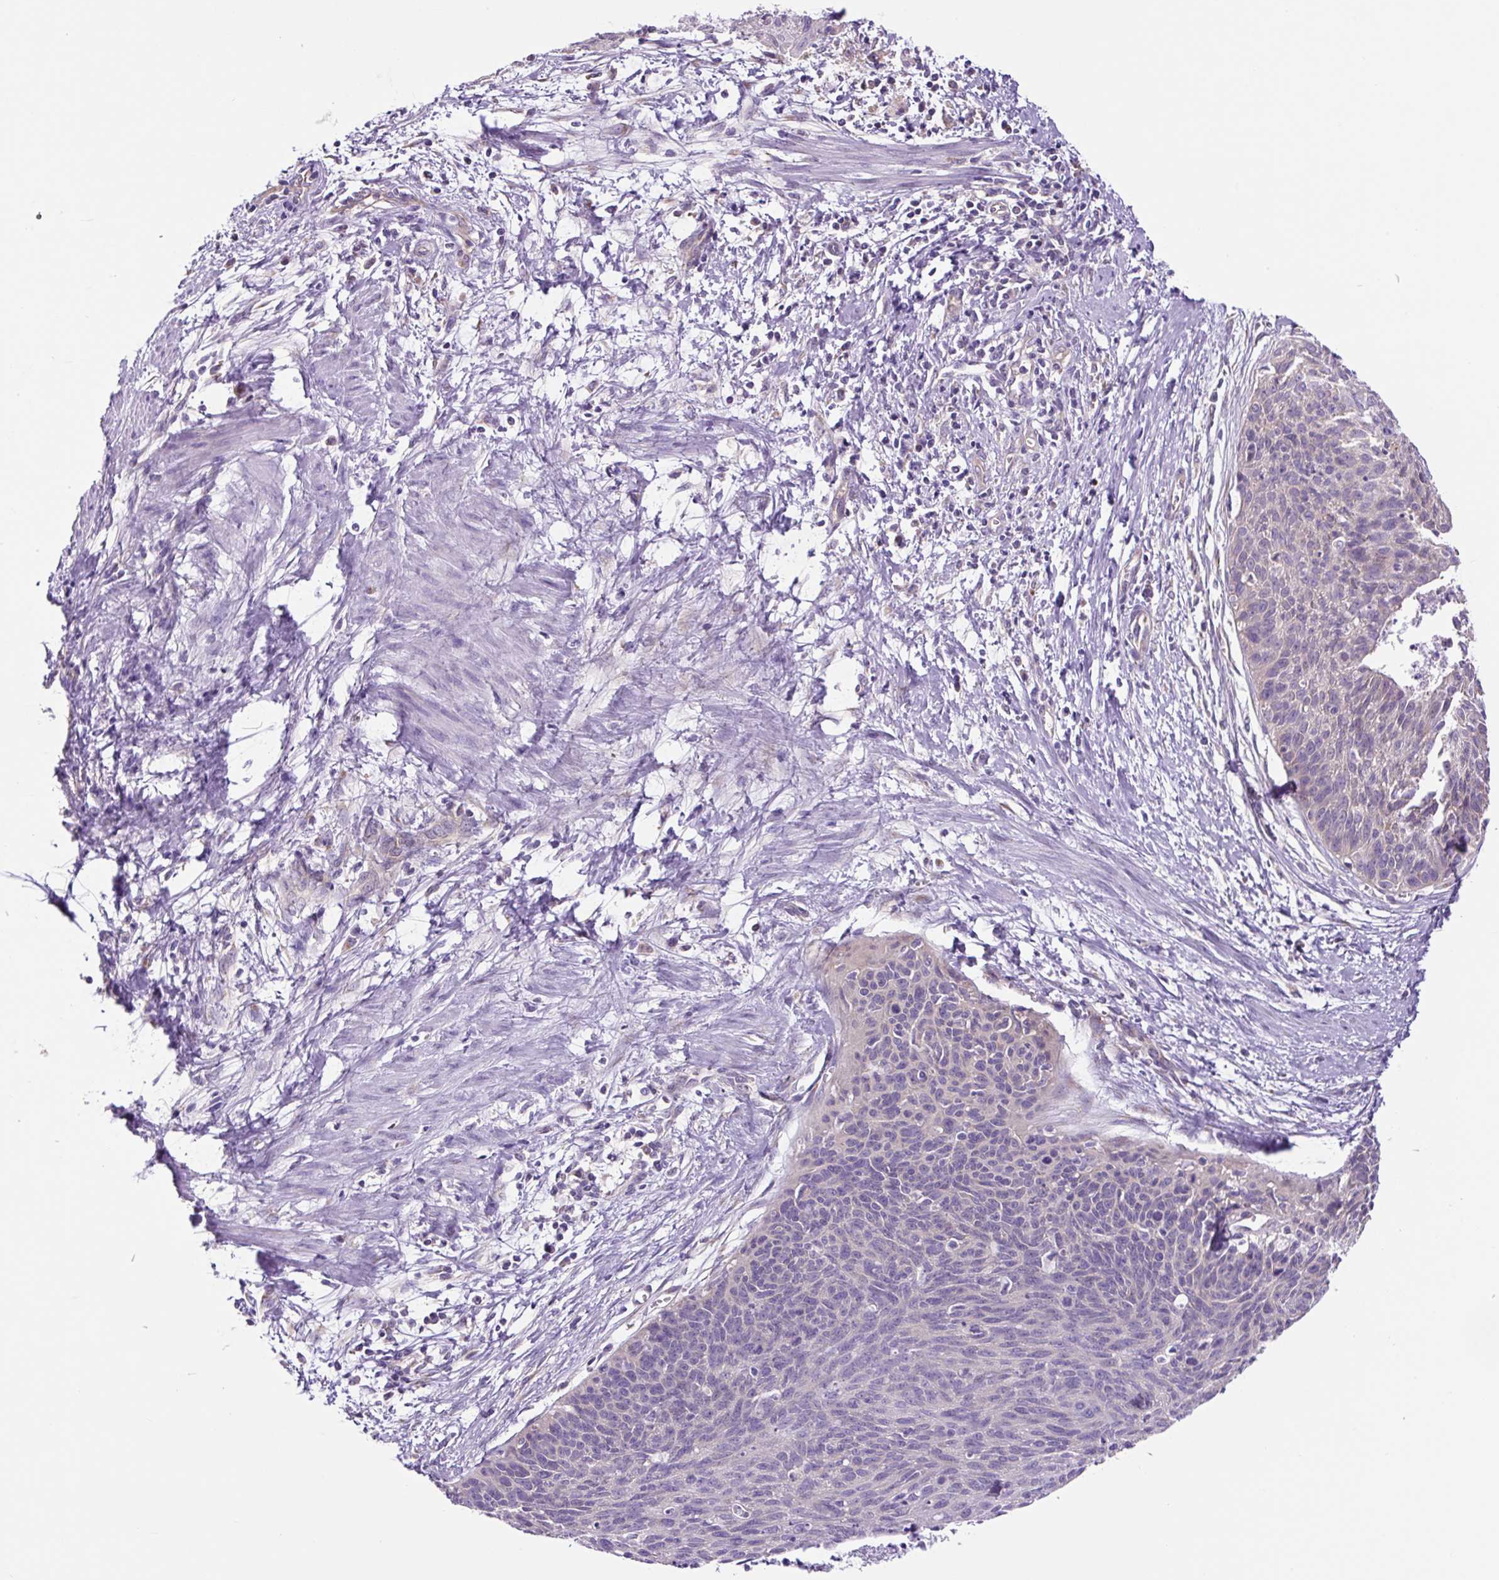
{"staining": {"intensity": "negative", "quantity": "none", "location": "none"}, "tissue": "cervical cancer", "cell_type": "Tumor cells", "image_type": "cancer", "snomed": [{"axis": "morphology", "description": "Squamous cell carcinoma, NOS"}, {"axis": "topography", "description": "Cervix"}], "caption": "IHC histopathology image of neoplastic tissue: human cervical squamous cell carcinoma stained with DAB exhibits no significant protein staining in tumor cells.", "gene": "GORASP1", "patient": {"sex": "female", "age": 55}}